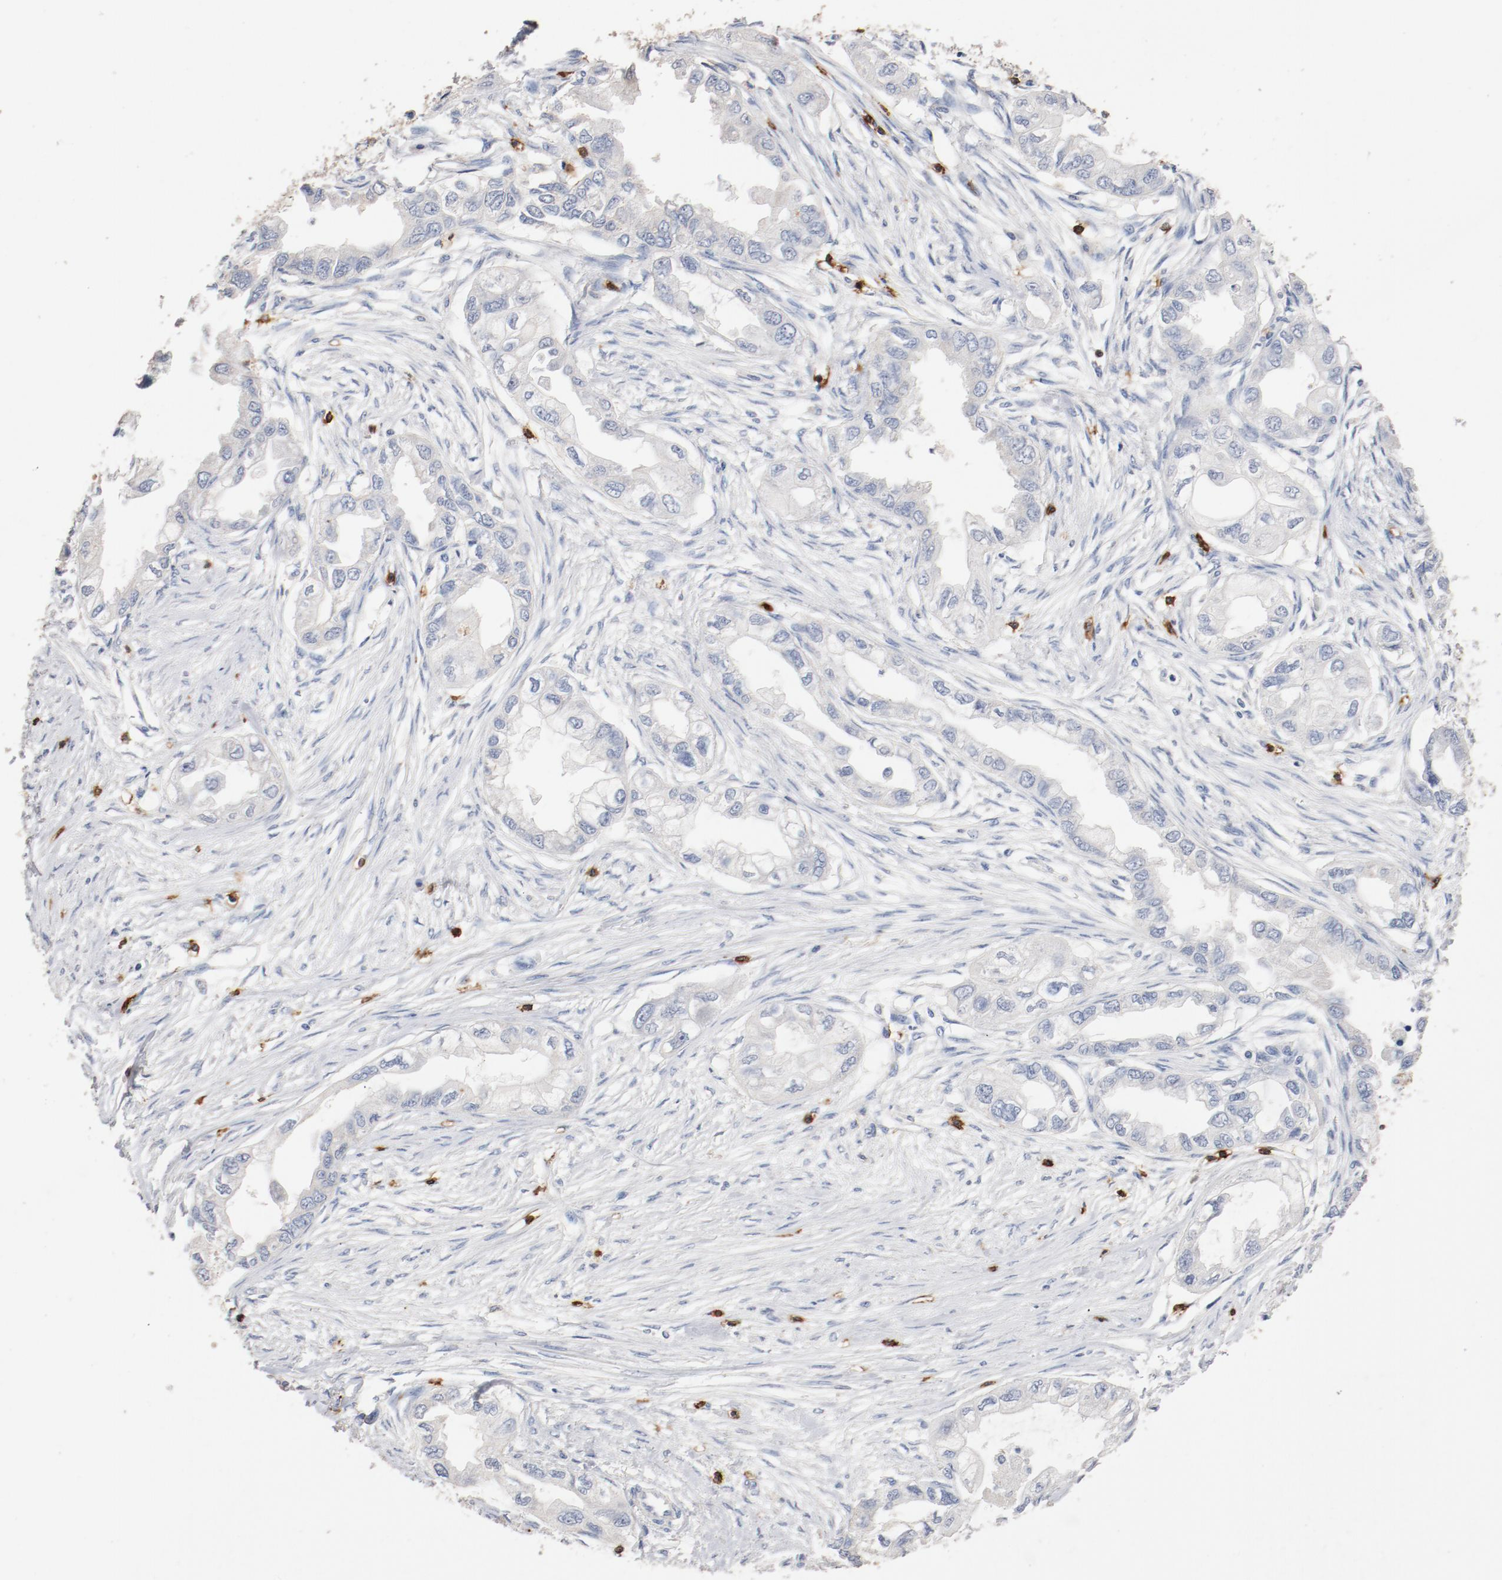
{"staining": {"intensity": "negative", "quantity": "none", "location": "none"}, "tissue": "endometrial cancer", "cell_type": "Tumor cells", "image_type": "cancer", "snomed": [{"axis": "morphology", "description": "Adenocarcinoma, NOS"}, {"axis": "topography", "description": "Endometrium"}], "caption": "This is a image of immunohistochemistry staining of endometrial cancer, which shows no positivity in tumor cells. Nuclei are stained in blue.", "gene": "CD247", "patient": {"sex": "female", "age": 67}}